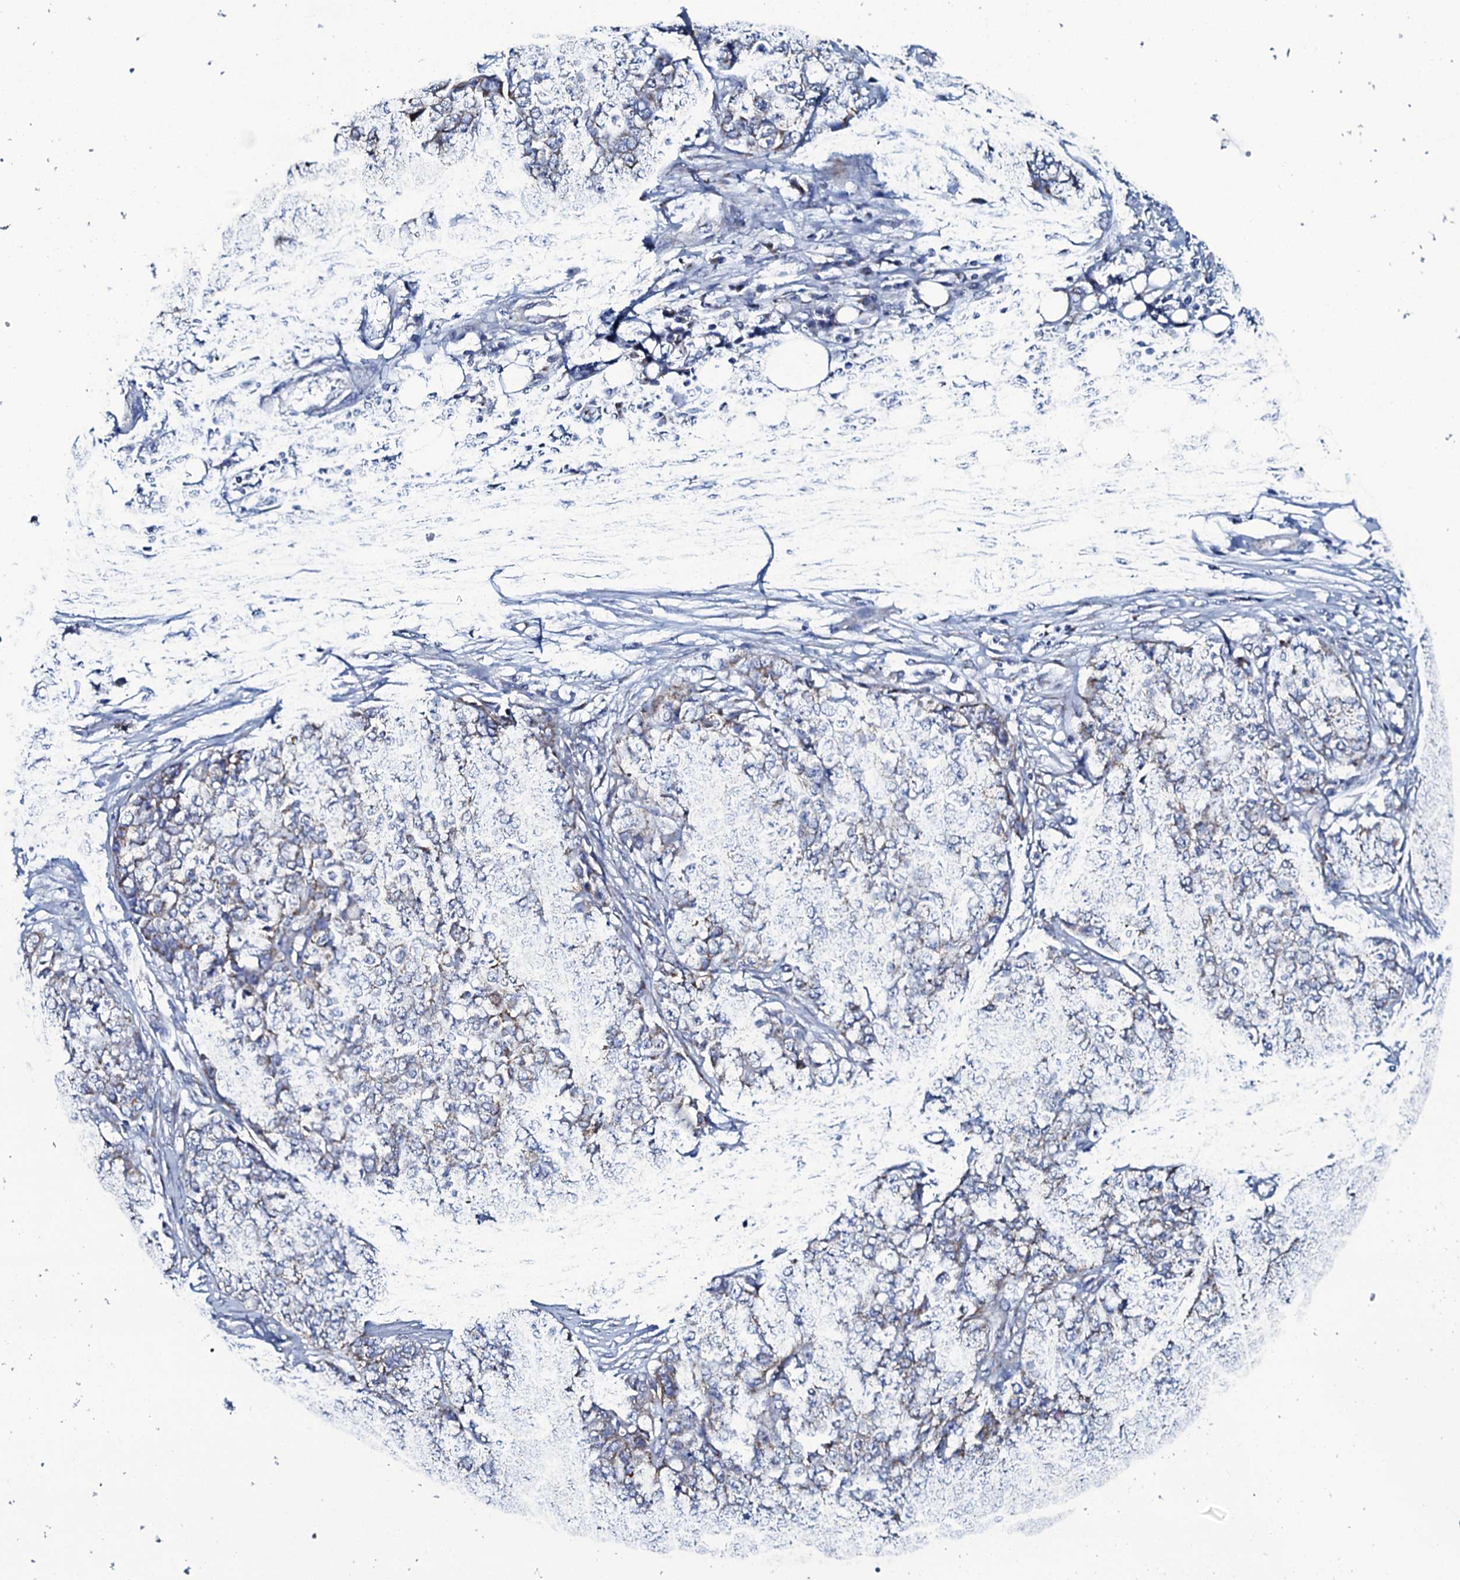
{"staining": {"intensity": "negative", "quantity": "none", "location": "none"}, "tissue": "ovarian cancer", "cell_type": "Tumor cells", "image_type": "cancer", "snomed": [{"axis": "morphology", "description": "Cystadenocarcinoma, serous, NOS"}, {"axis": "topography", "description": "Soft tissue"}, {"axis": "topography", "description": "Ovary"}], "caption": "Human ovarian cancer (serous cystadenocarcinoma) stained for a protein using immunohistochemistry reveals no staining in tumor cells.", "gene": "SLC37A4", "patient": {"sex": "female", "age": 57}}